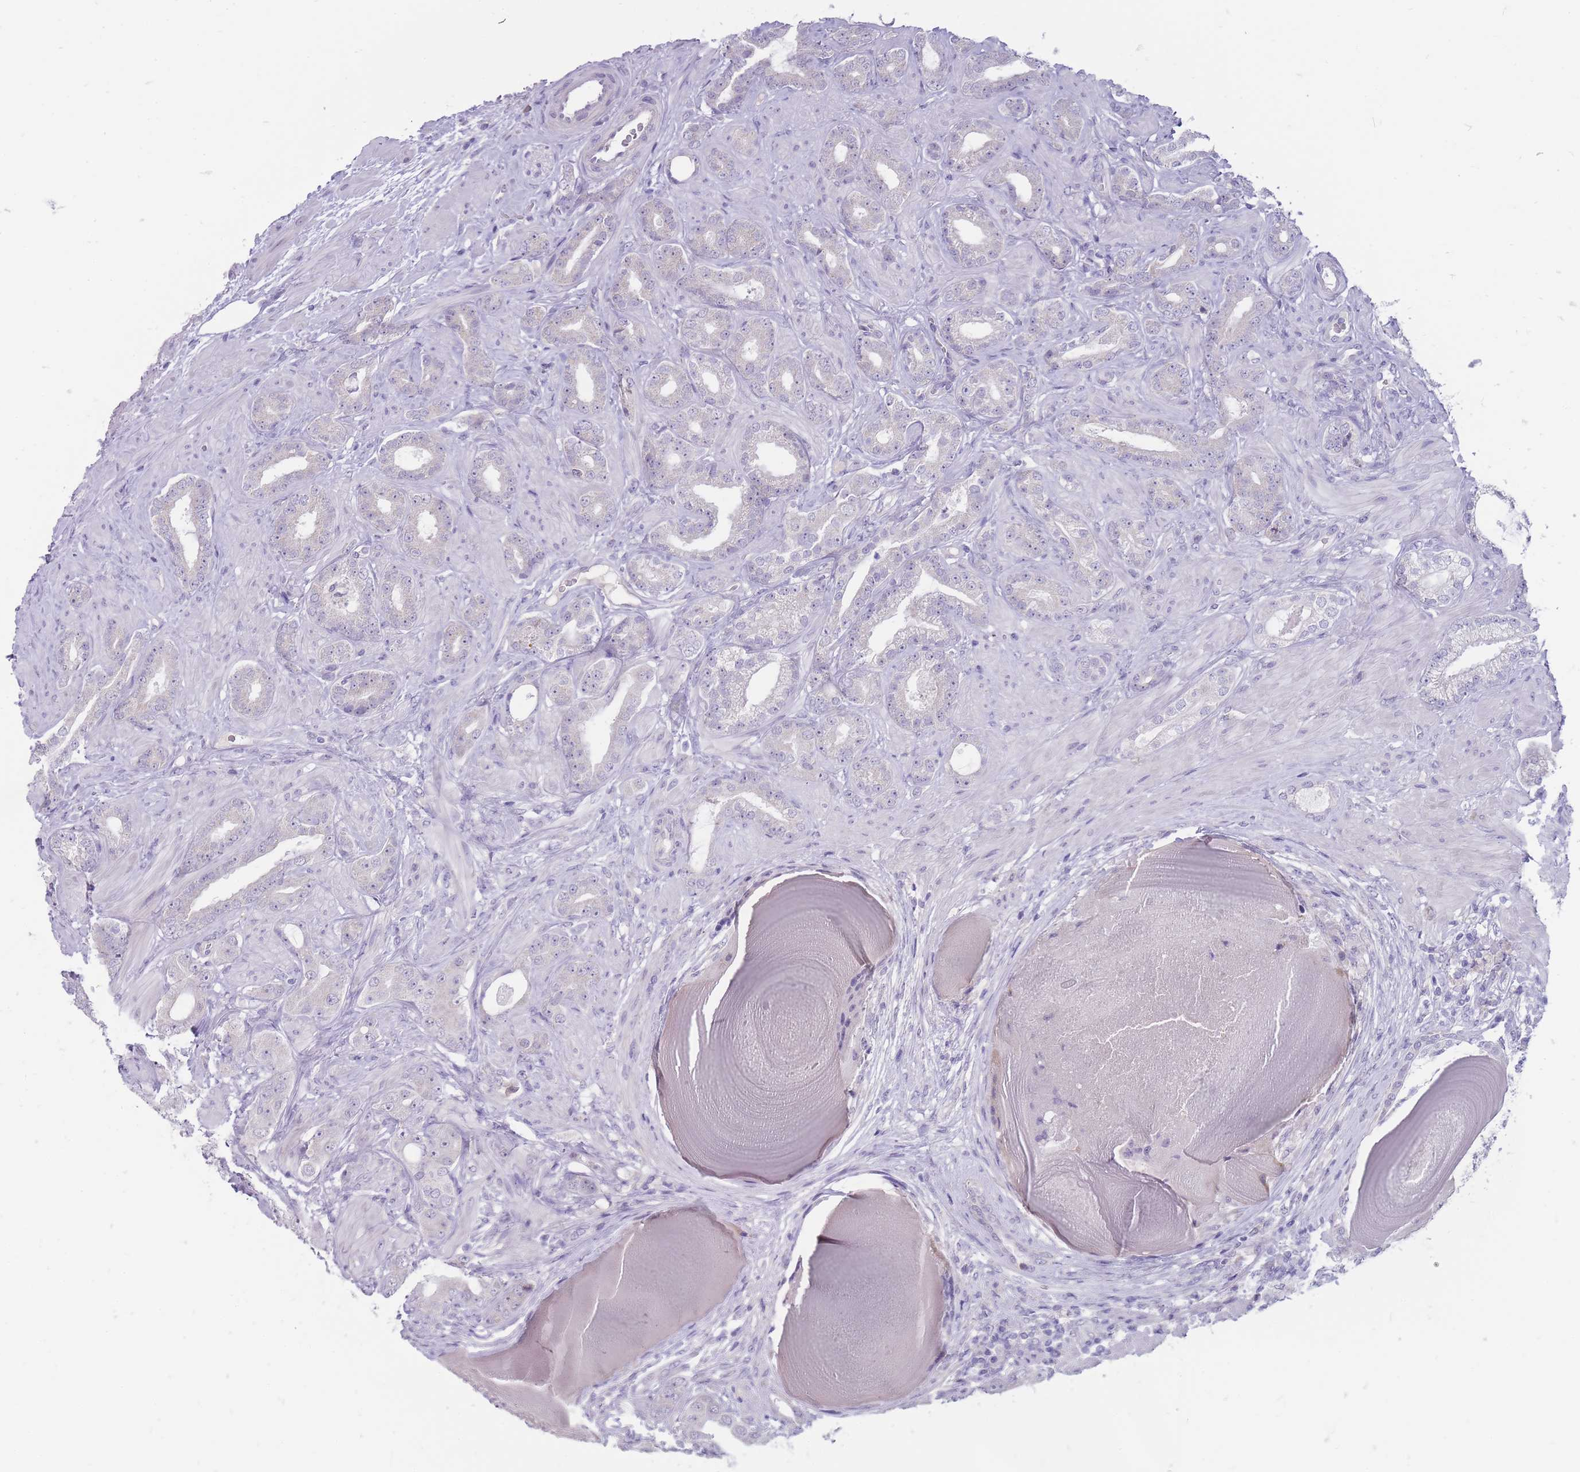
{"staining": {"intensity": "negative", "quantity": "none", "location": "none"}, "tissue": "prostate cancer", "cell_type": "Tumor cells", "image_type": "cancer", "snomed": [{"axis": "morphology", "description": "Adenocarcinoma, Low grade"}, {"axis": "topography", "description": "Prostate"}], "caption": "Immunohistochemical staining of prostate low-grade adenocarcinoma exhibits no significant positivity in tumor cells.", "gene": "ERICH4", "patient": {"sex": "male", "age": 57}}